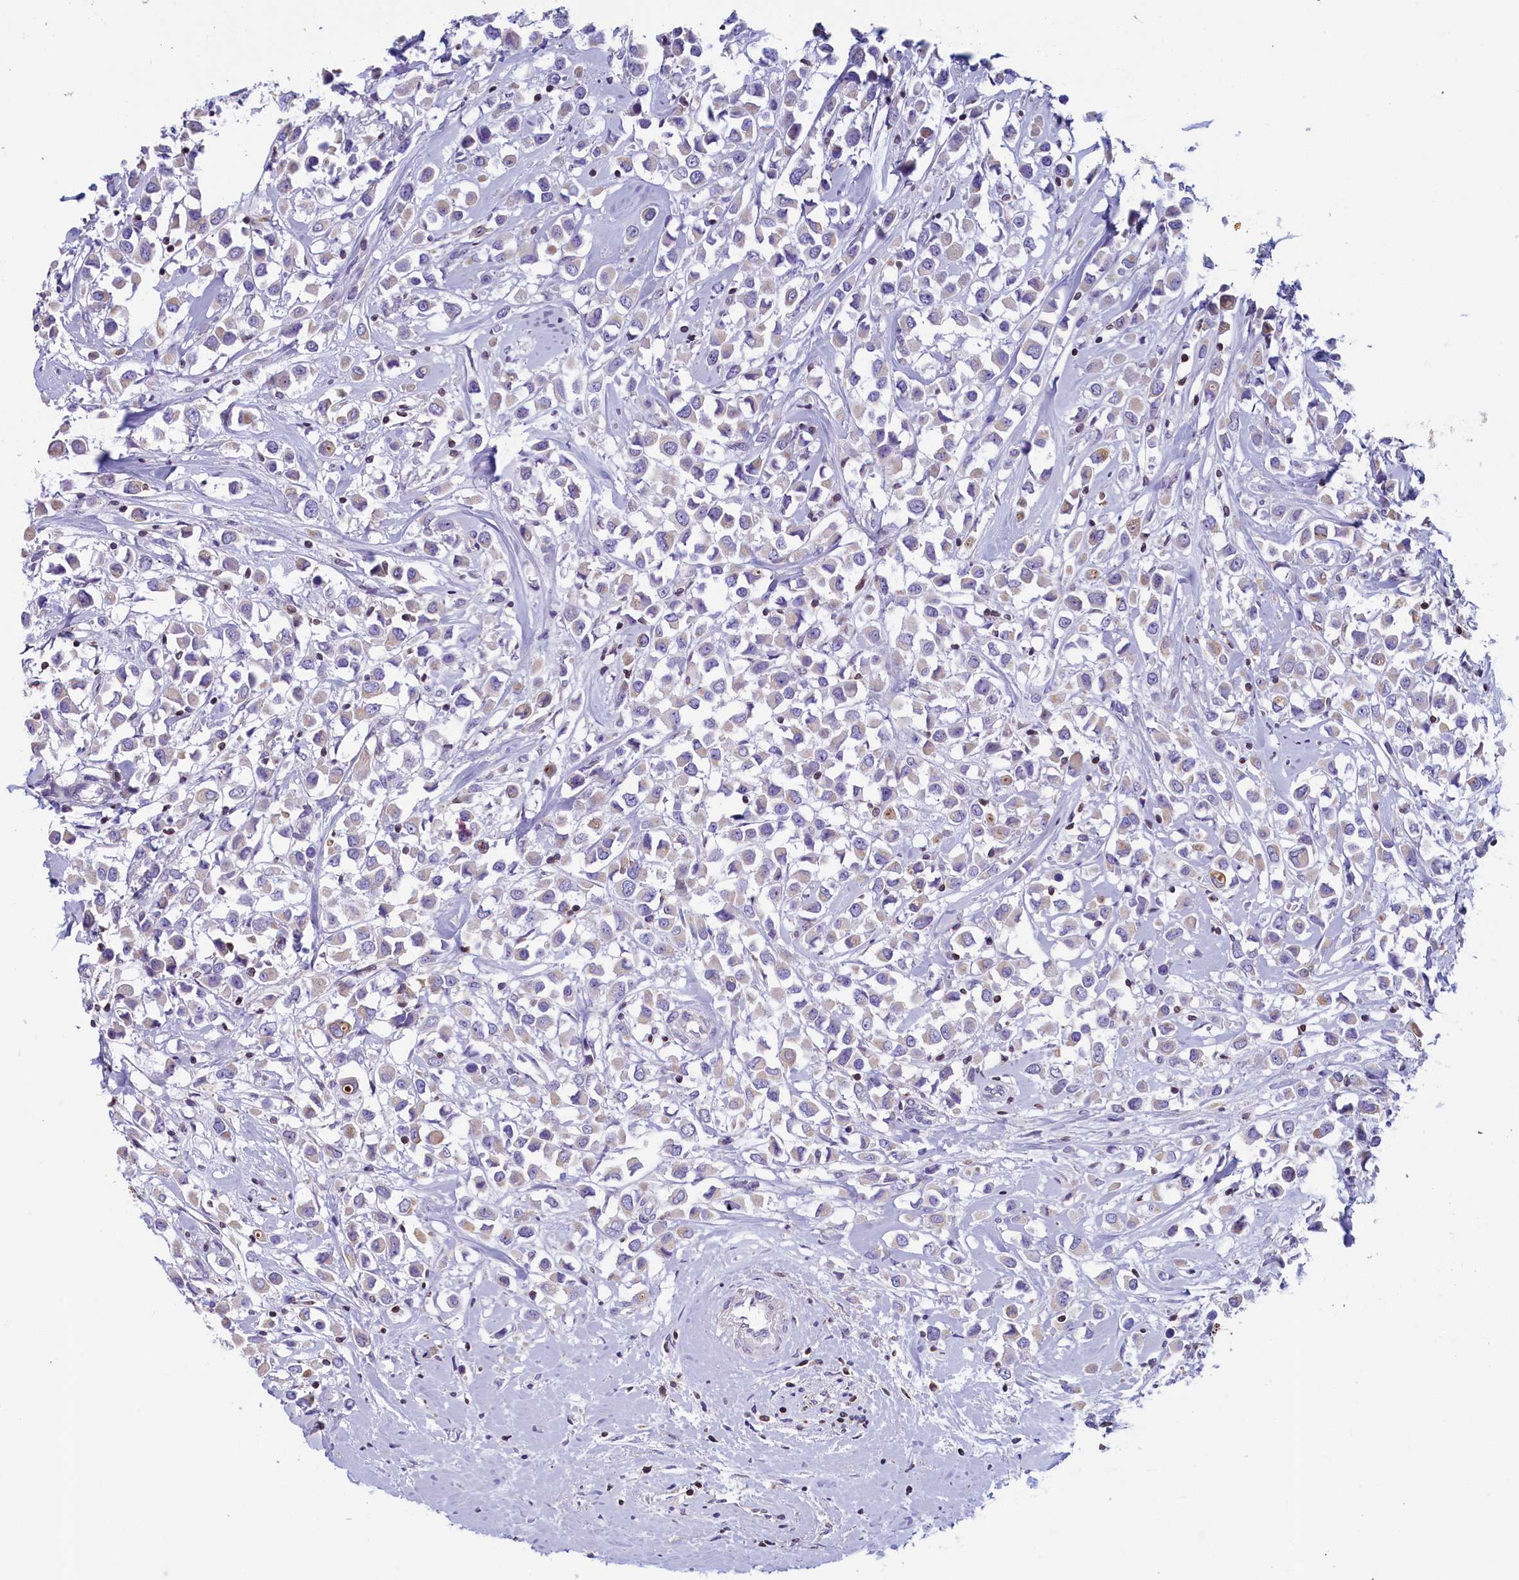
{"staining": {"intensity": "negative", "quantity": "none", "location": "none"}, "tissue": "breast cancer", "cell_type": "Tumor cells", "image_type": "cancer", "snomed": [{"axis": "morphology", "description": "Duct carcinoma"}, {"axis": "topography", "description": "Breast"}], "caption": "A micrograph of human breast intraductal carcinoma is negative for staining in tumor cells. (Immunohistochemistry, brightfield microscopy, high magnification).", "gene": "TRAF3IP3", "patient": {"sex": "female", "age": 61}}